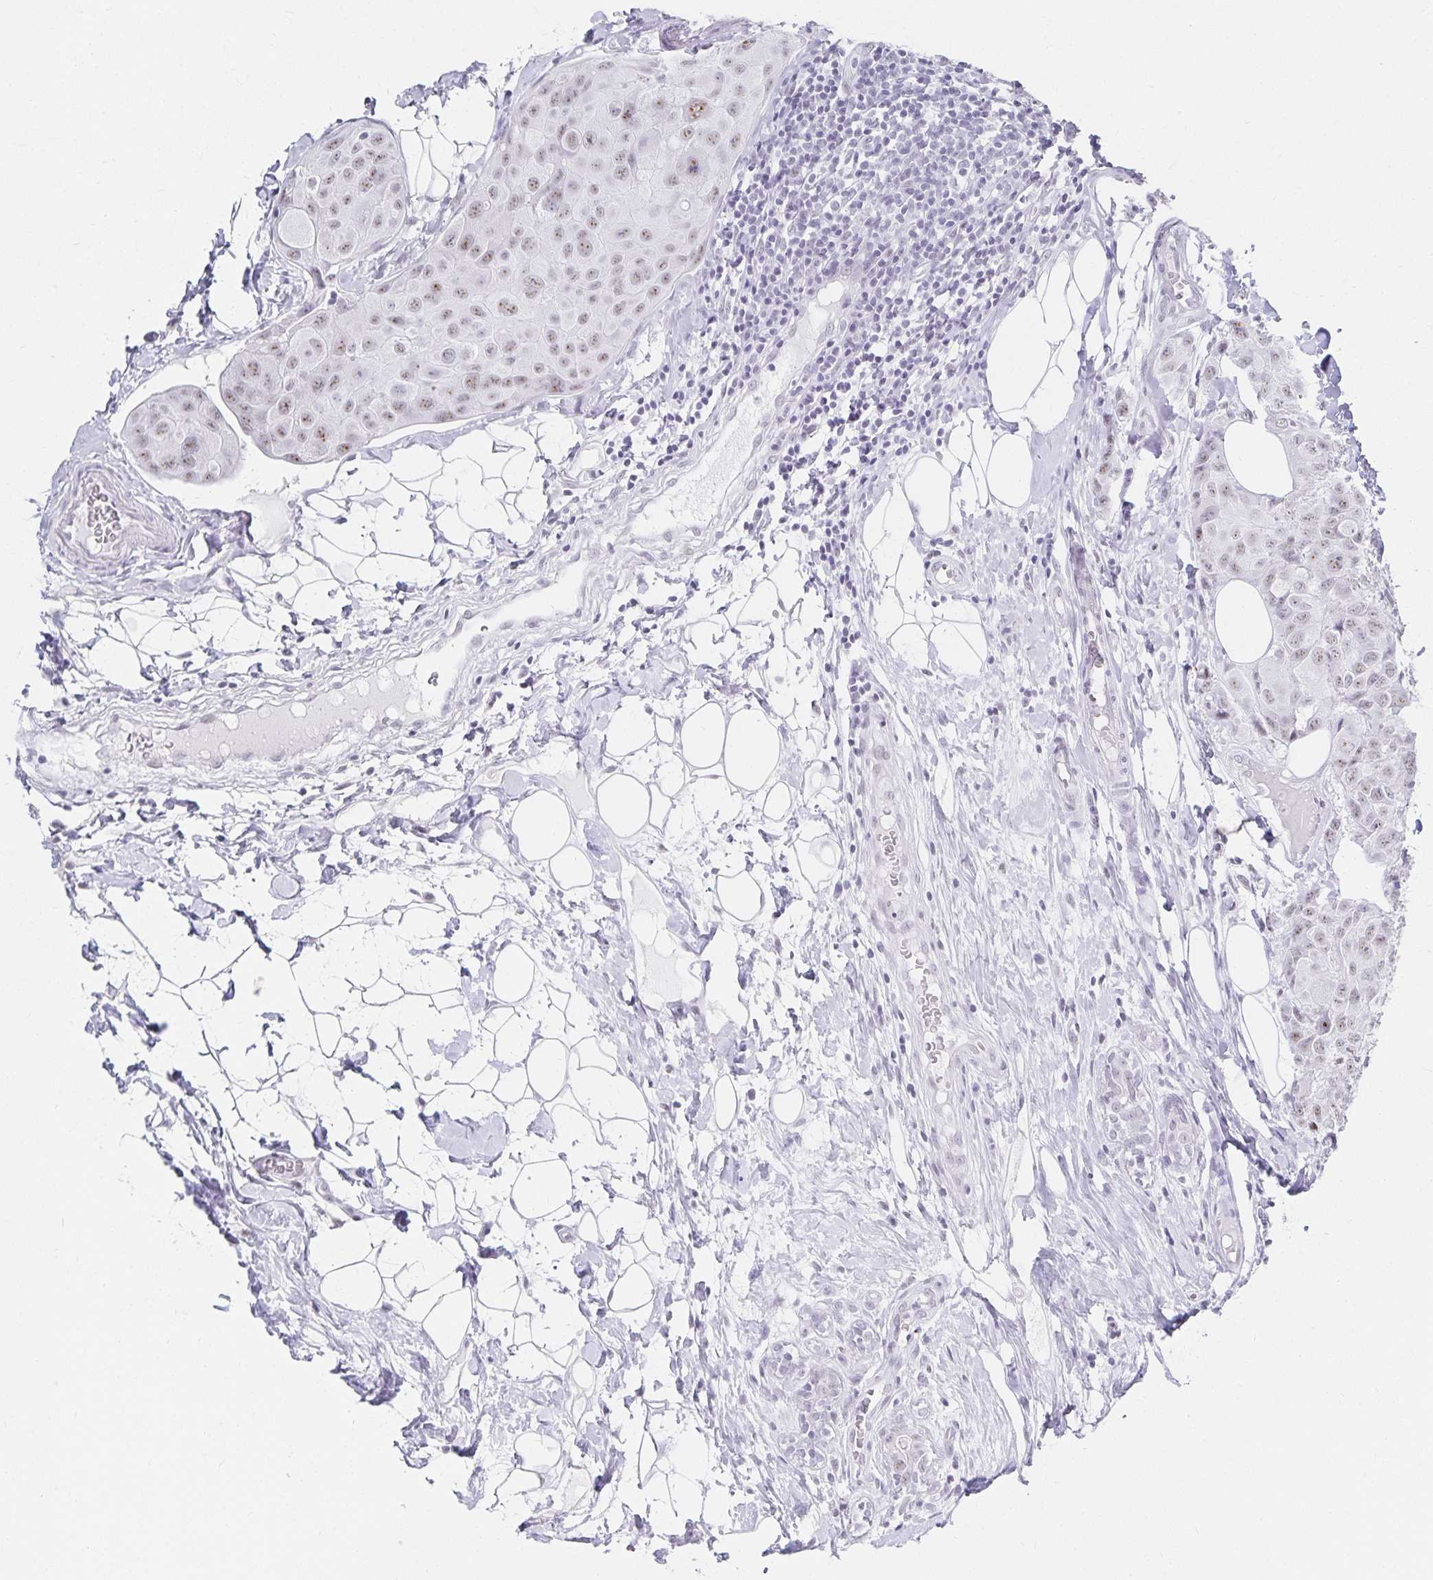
{"staining": {"intensity": "weak", "quantity": "25%-75%", "location": "nuclear"}, "tissue": "breast cancer", "cell_type": "Tumor cells", "image_type": "cancer", "snomed": [{"axis": "morphology", "description": "Duct carcinoma"}, {"axis": "topography", "description": "Breast"}], "caption": "Brown immunohistochemical staining in infiltrating ductal carcinoma (breast) exhibits weak nuclear expression in approximately 25%-75% of tumor cells.", "gene": "C20orf85", "patient": {"sex": "female", "age": 43}}